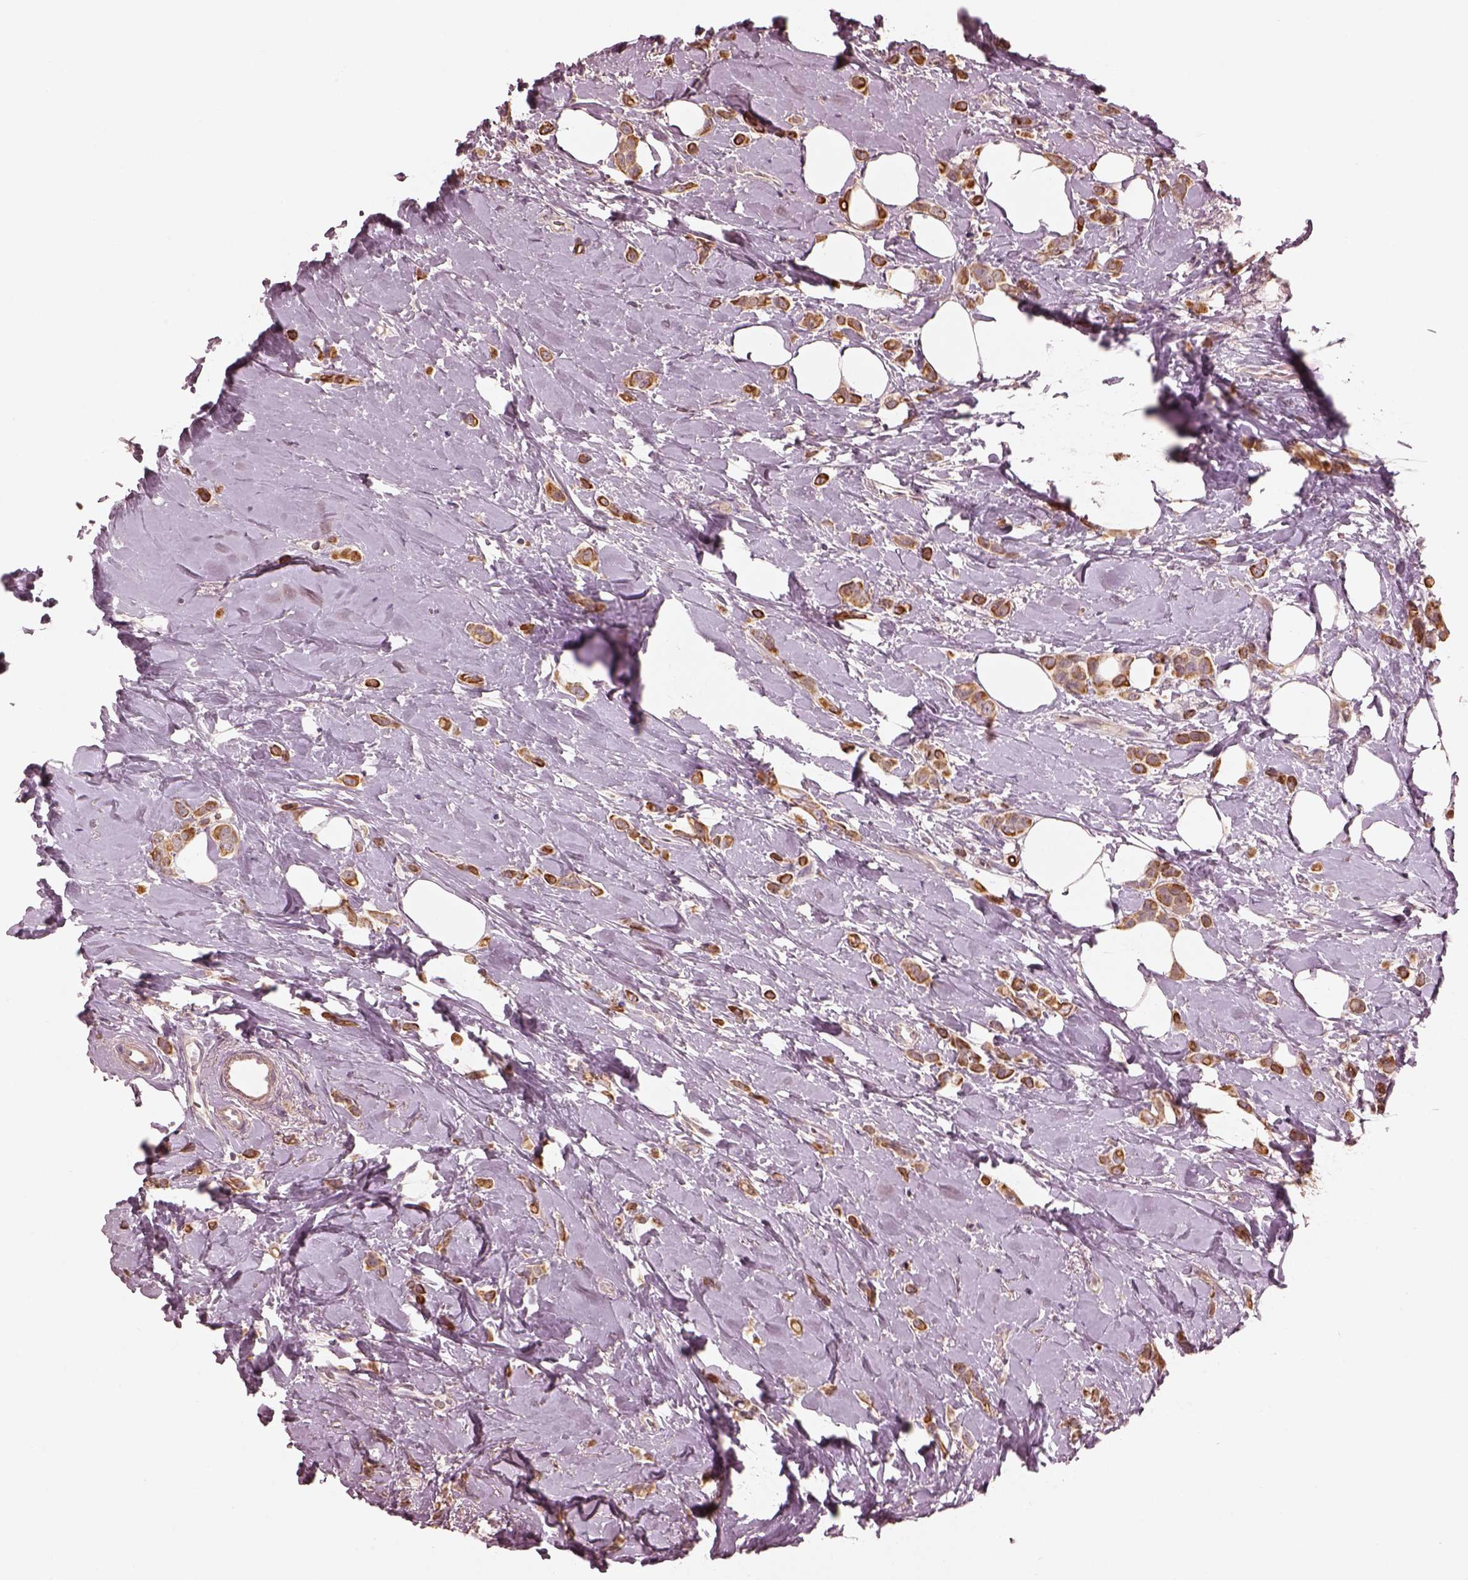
{"staining": {"intensity": "moderate", "quantity": ">75%", "location": "cytoplasmic/membranous"}, "tissue": "breast cancer", "cell_type": "Tumor cells", "image_type": "cancer", "snomed": [{"axis": "morphology", "description": "Lobular carcinoma"}, {"axis": "topography", "description": "Breast"}], "caption": "Immunohistochemical staining of breast cancer displays medium levels of moderate cytoplasmic/membranous staining in approximately >75% of tumor cells. (Stains: DAB (3,3'-diaminobenzidine) in brown, nuclei in blue, Microscopy: brightfield microscopy at high magnification).", "gene": "SLC25A46", "patient": {"sex": "female", "age": 66}}